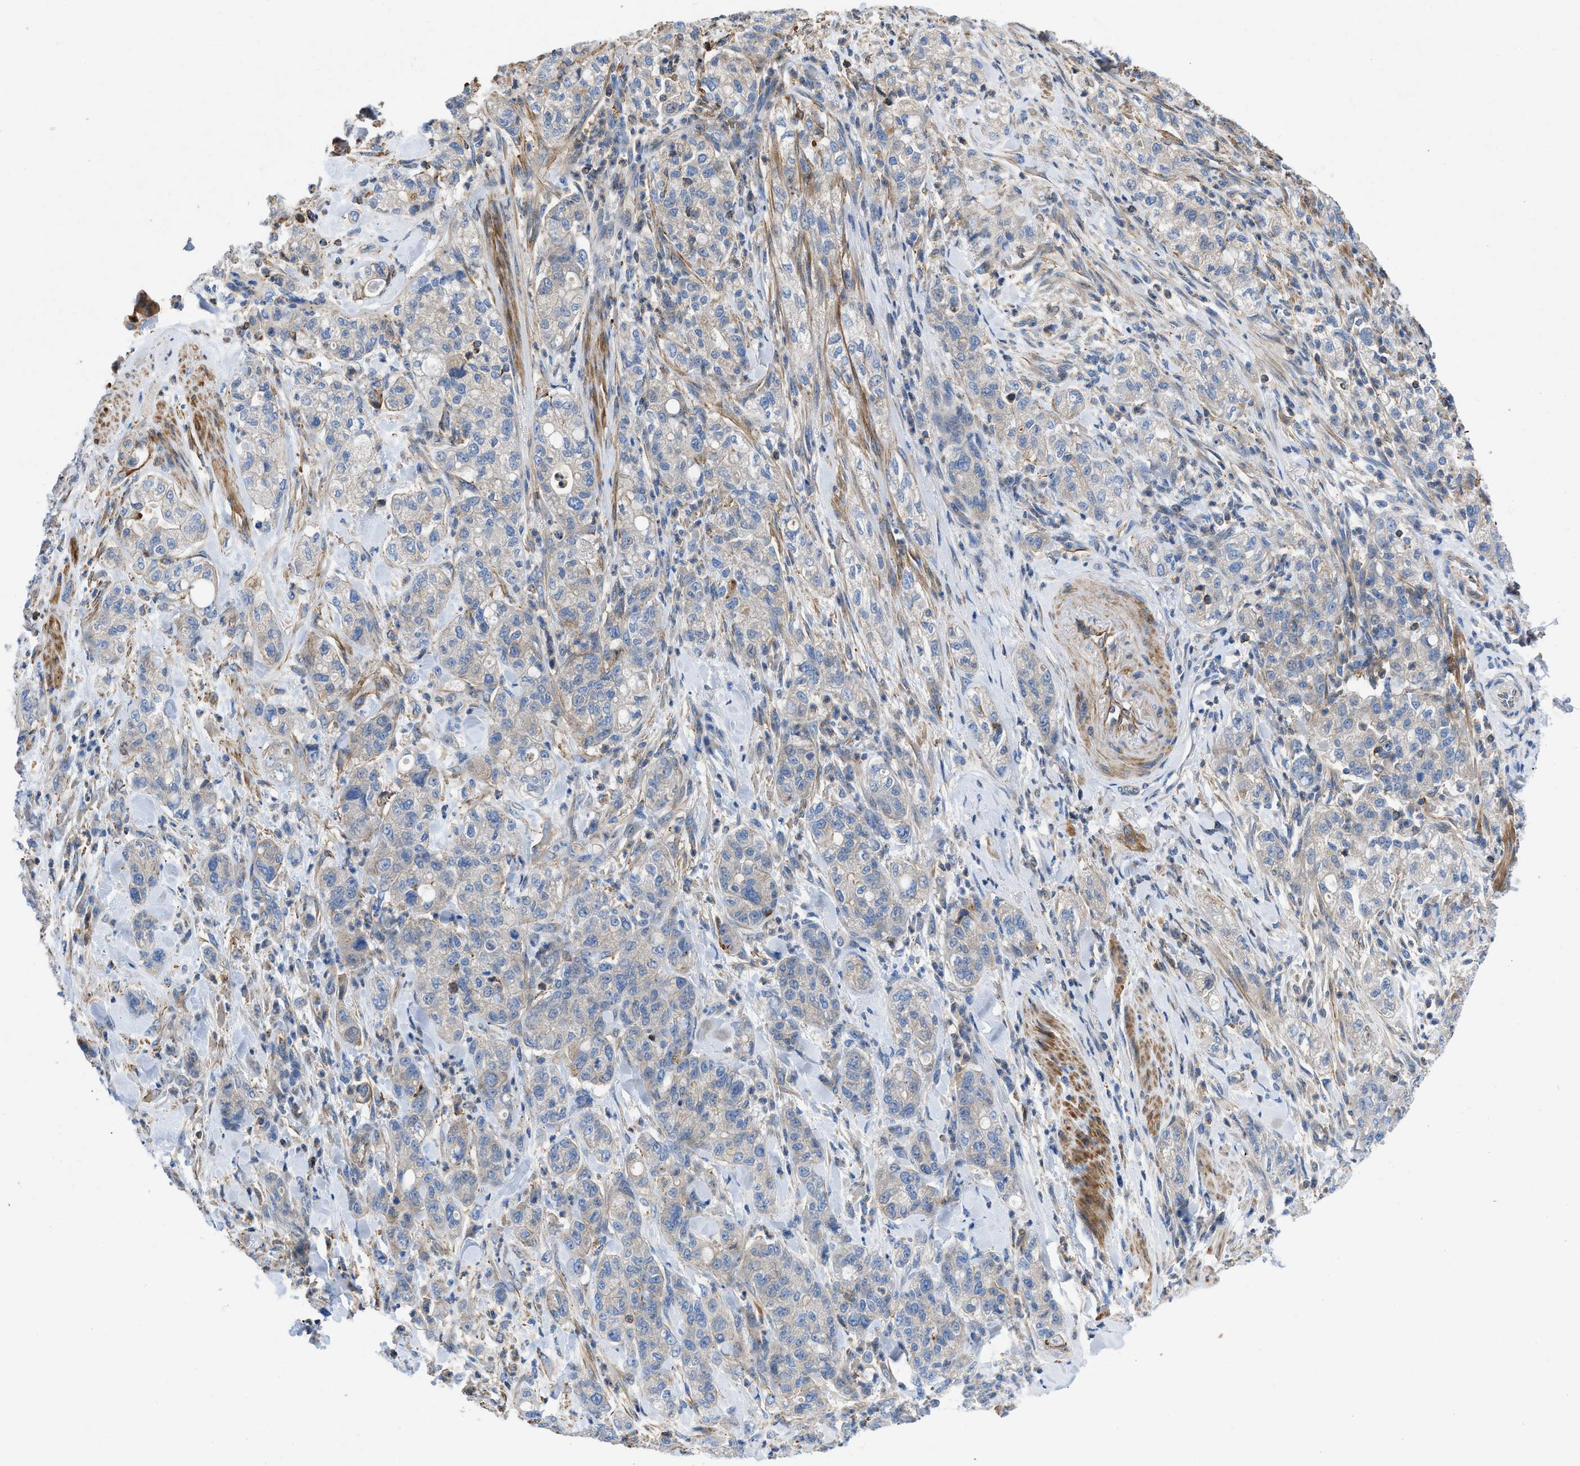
{"staining": {"intensity": "weak", "quantity": "<25%", "location": "cytoplasmic/membranous"}, "tissue": "pancreatic cancer", "cell_type": "Tumor cells", "image_type": "cancer", "snomed": [{"axis": "morphology", "description": "Adenocarcinoma, NOS"}, {"axis": "topography", "description": "Pancreas"}], "caption": "DAB immunohistochemical staining of human pancreatic cancer exhibits no significant expression in tumor cells.", "gene": "ATP6V0D1", "patient": {"sex": "female", "age": 78}}